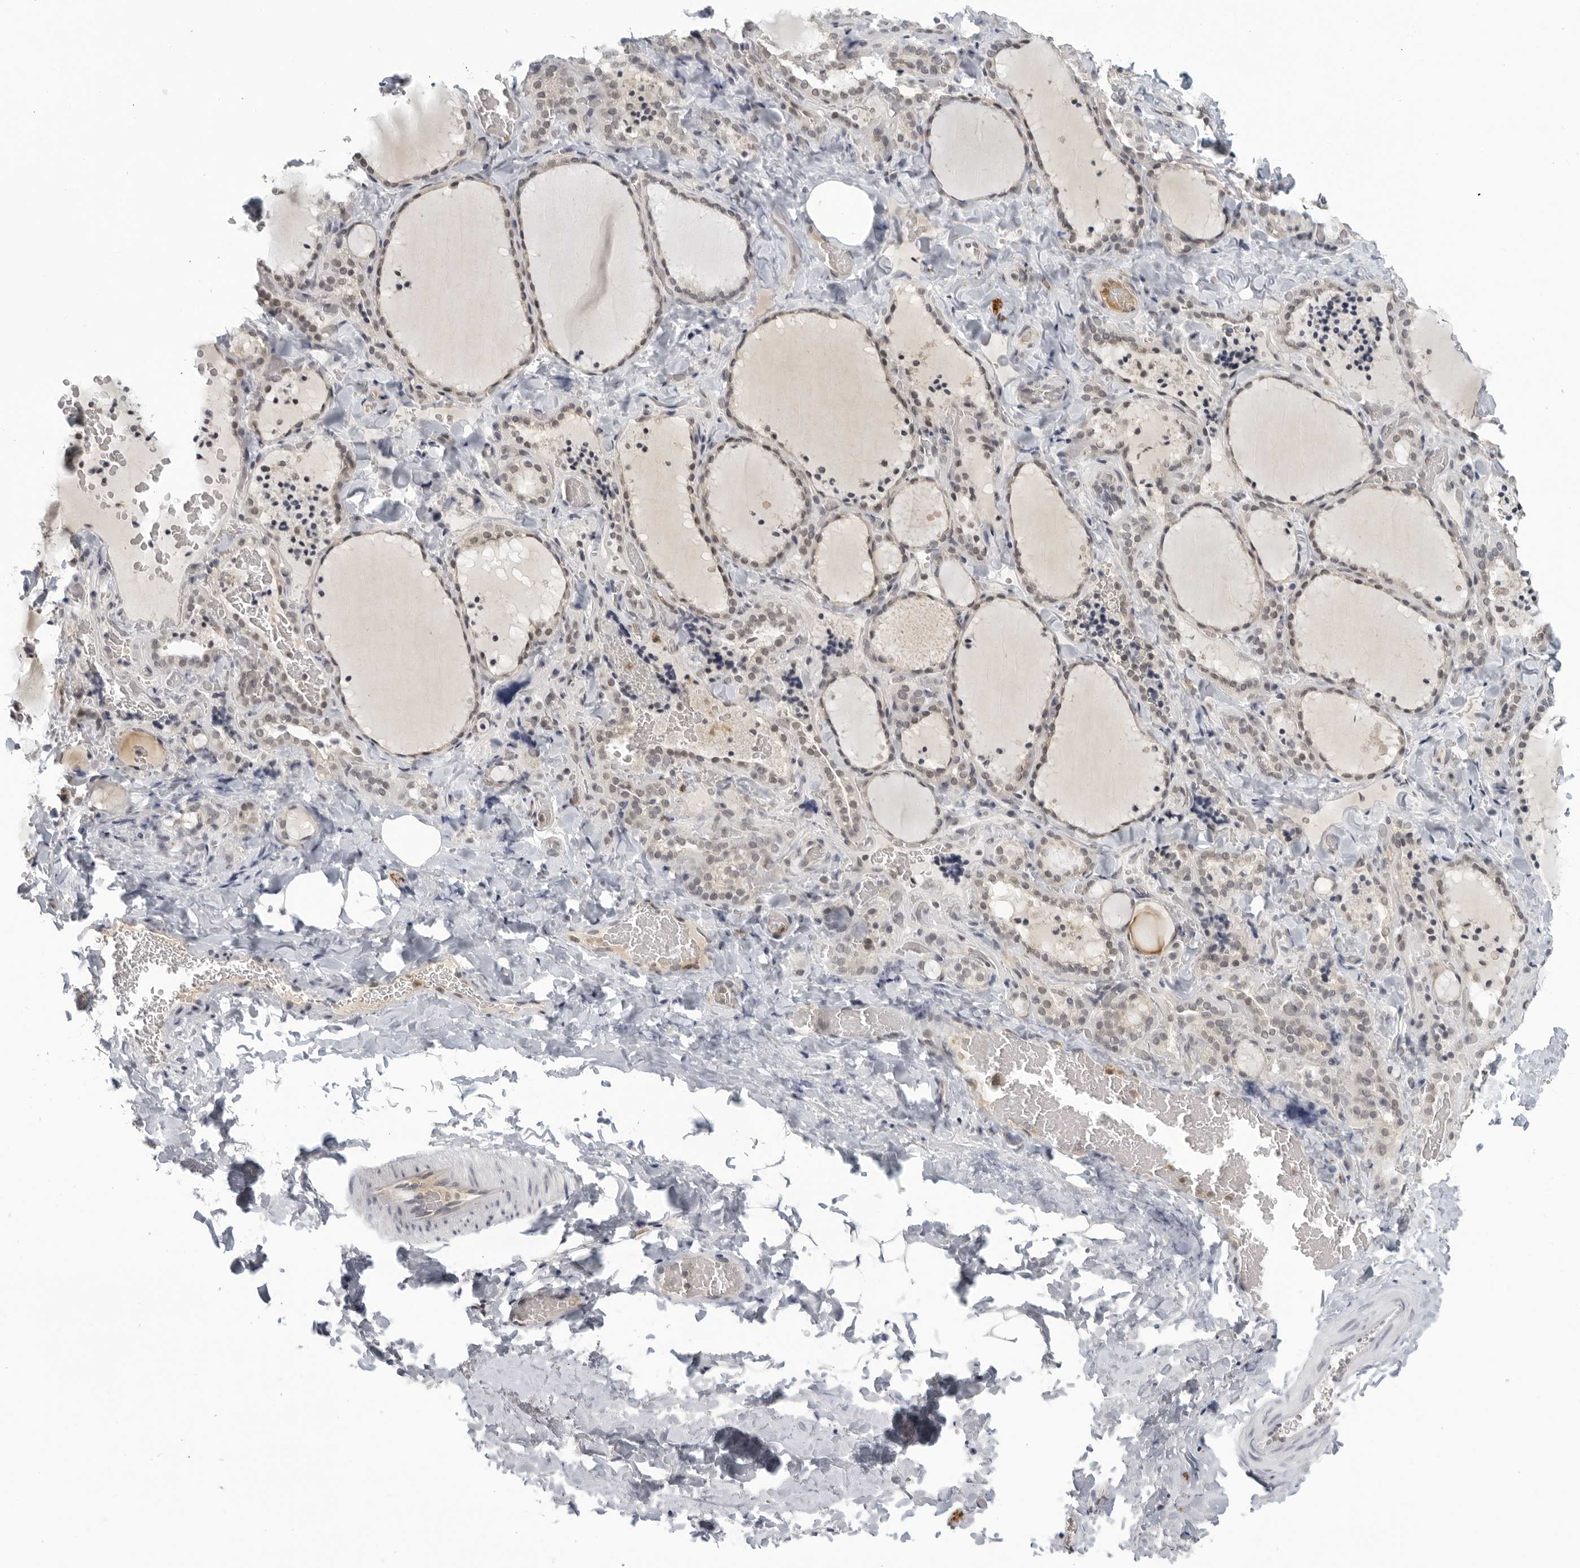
{"staining": {"intensity": "weak", "quantity": "25%-75%", "location": "nuclear"}, "tissue": "thyroid gland", "cell_type": "Glandular cells", "image_type": "normal", "snomed": [{"axis": "morphology", "description": "Normal tissue, NOS"}, {"axis": "topography", "description": "Thyroid gland"}], "caption": "Glandular cells show weak nuclear positivity in about 25%-75% of cells in normal thyroid gland.", "gene": "CC2D1B", "patient": {"sex": "female", "age": 22}}